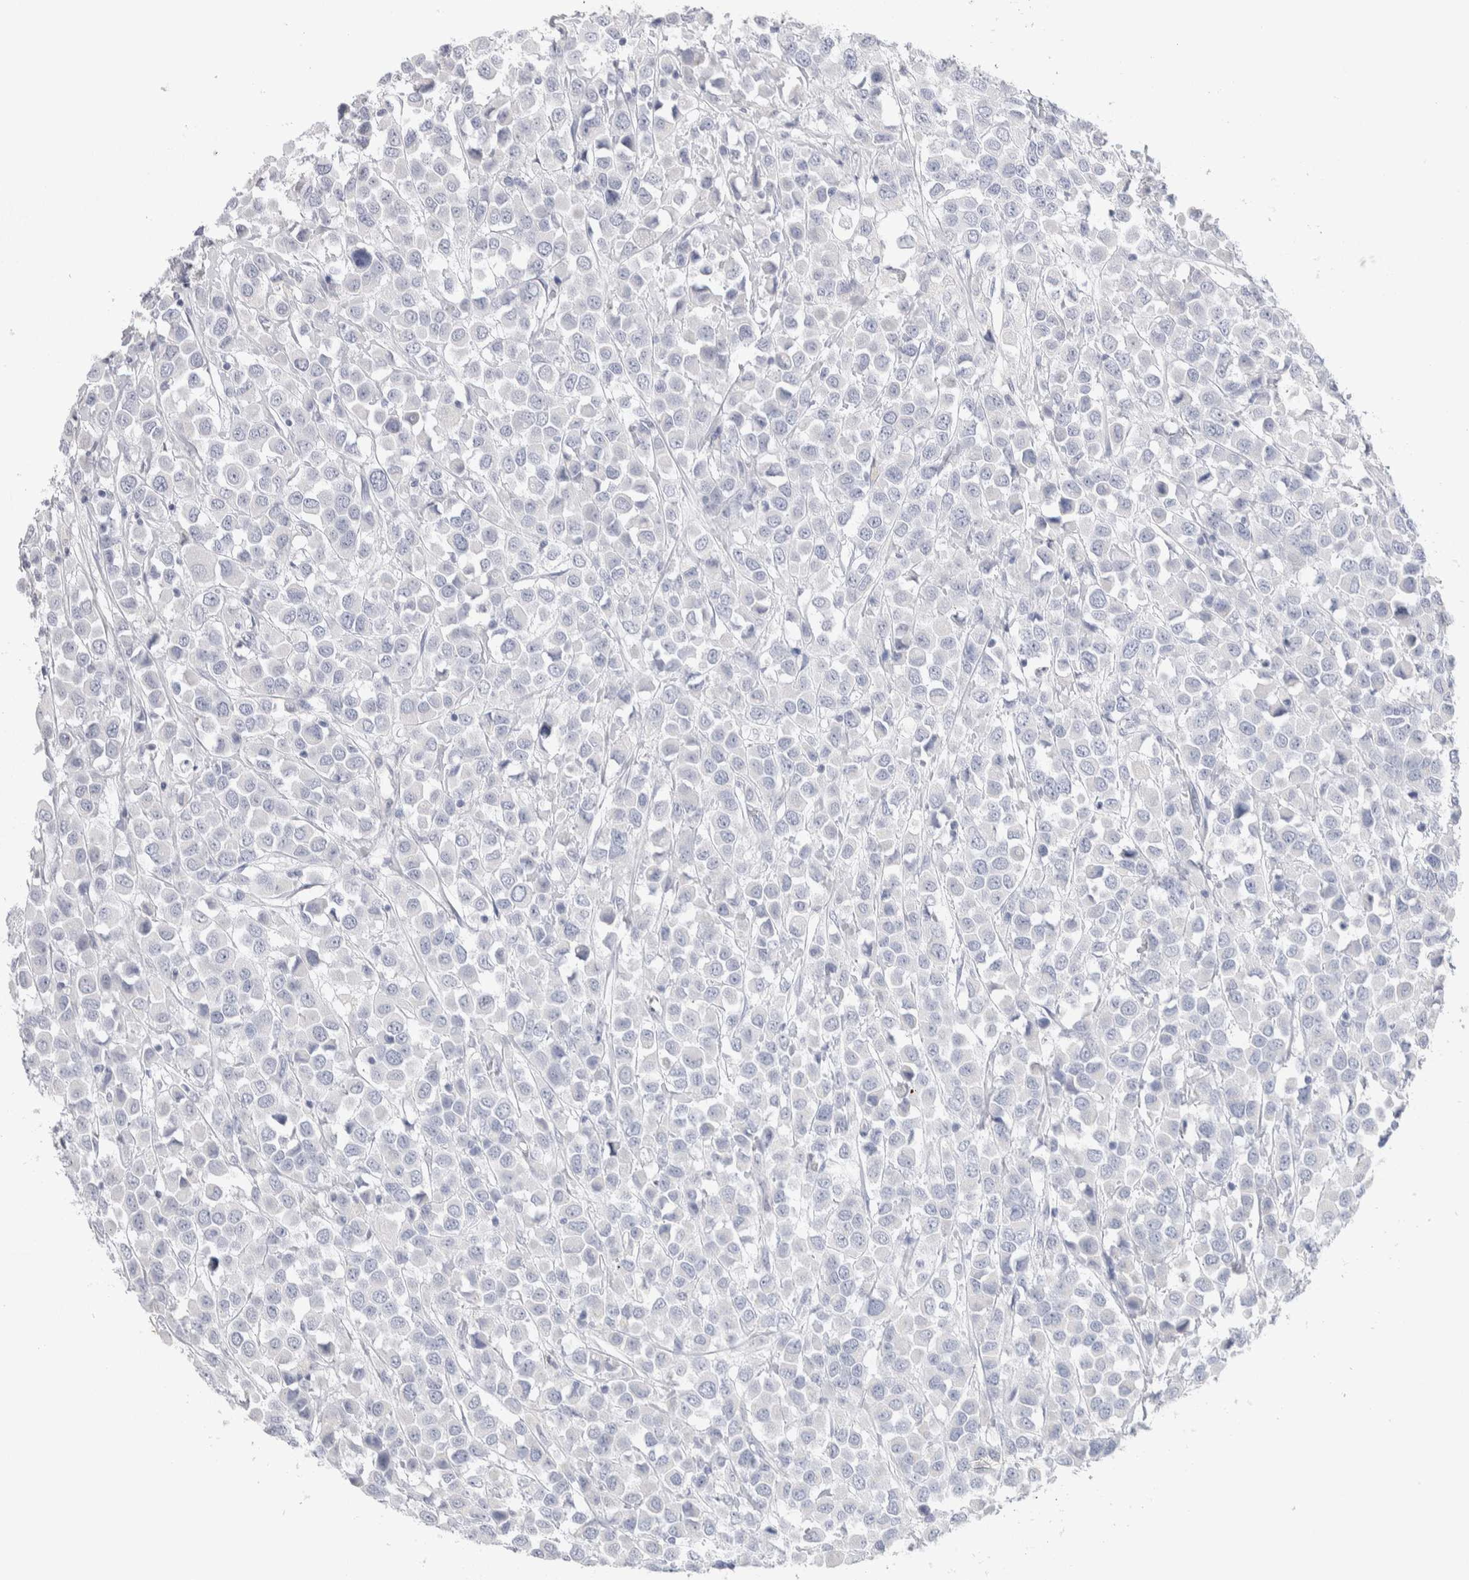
{"staining": {"intensity": "negative", "quantity": "none", "location": "none"}, "tissue": "breast cancer", "cell_type": "Tumor cells", "image_type": "cancer", "snomed": [{"axis": "morphology", "description": "Duct carcinoma"}, {"axis": "topography", "description": "Breast"}], "caption": "Immunohistochemistry (IHC) image of human breast cancer (invasive ductal carcinoma) stained for a protein (brown), which exhibits no expression in tumor cells.", "gene": "GDA", "patient": {"sex": "female", "age": 61}}